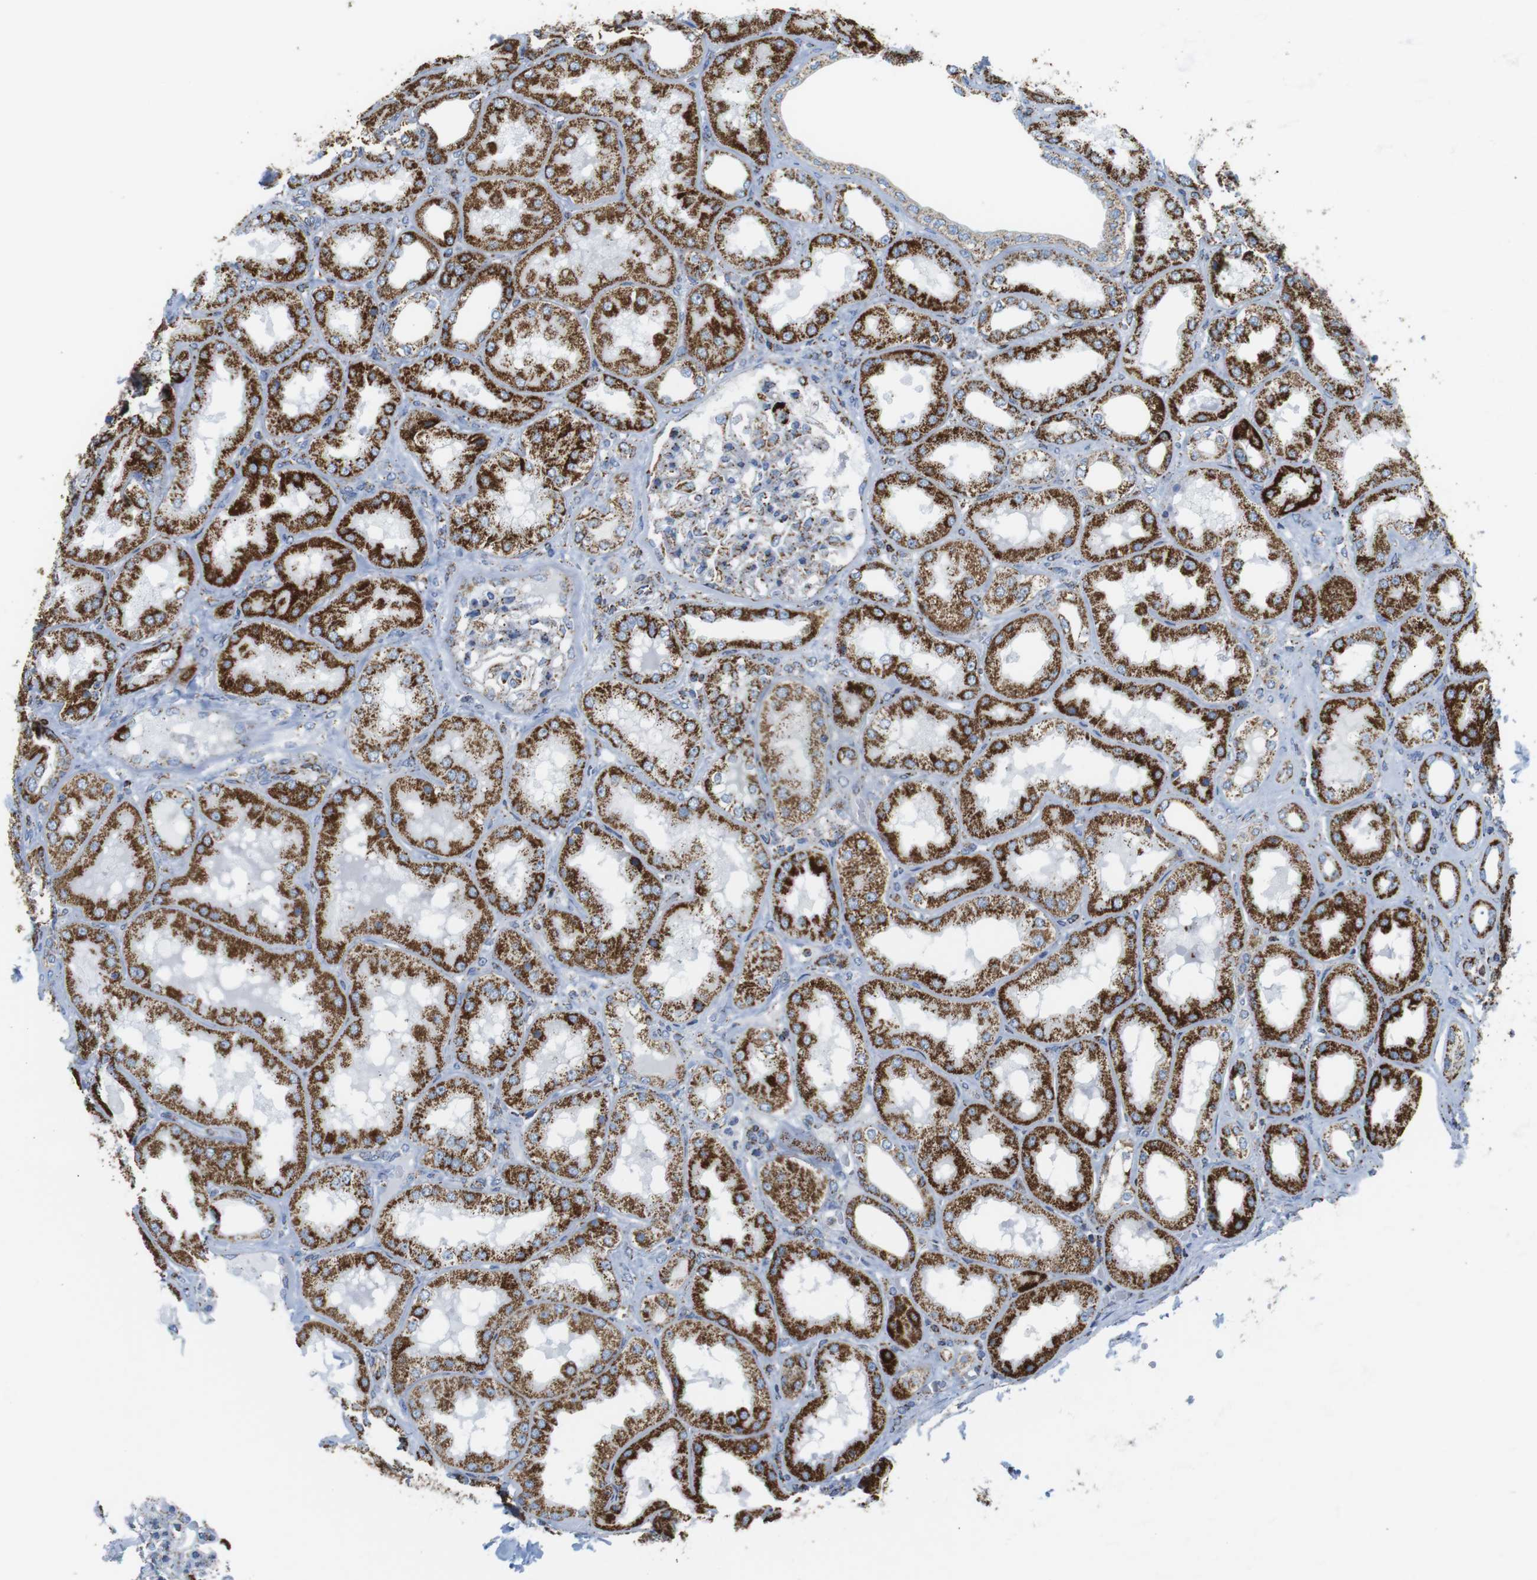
{"staining": {"intensity": "moderate", "quantity": "25%-75%", "location": "cytoplasmic/membranous"}, "tissue": "kidney", "cell_type": "Cells in glomeruli", "image_type": "normal", "snomed": [{"axis": "morphology", "description": "Normal tissue, NOS"}, {"axis": "topography", "description": "Kidney"}], "caption": "Moderate cytoplasmic/membranous positivity is appreciated in about 25%-75% of cells in glomeruli in benign kidney.", "gene": "ATP5PO", "patient": {"sex": "female", "age": 56}}